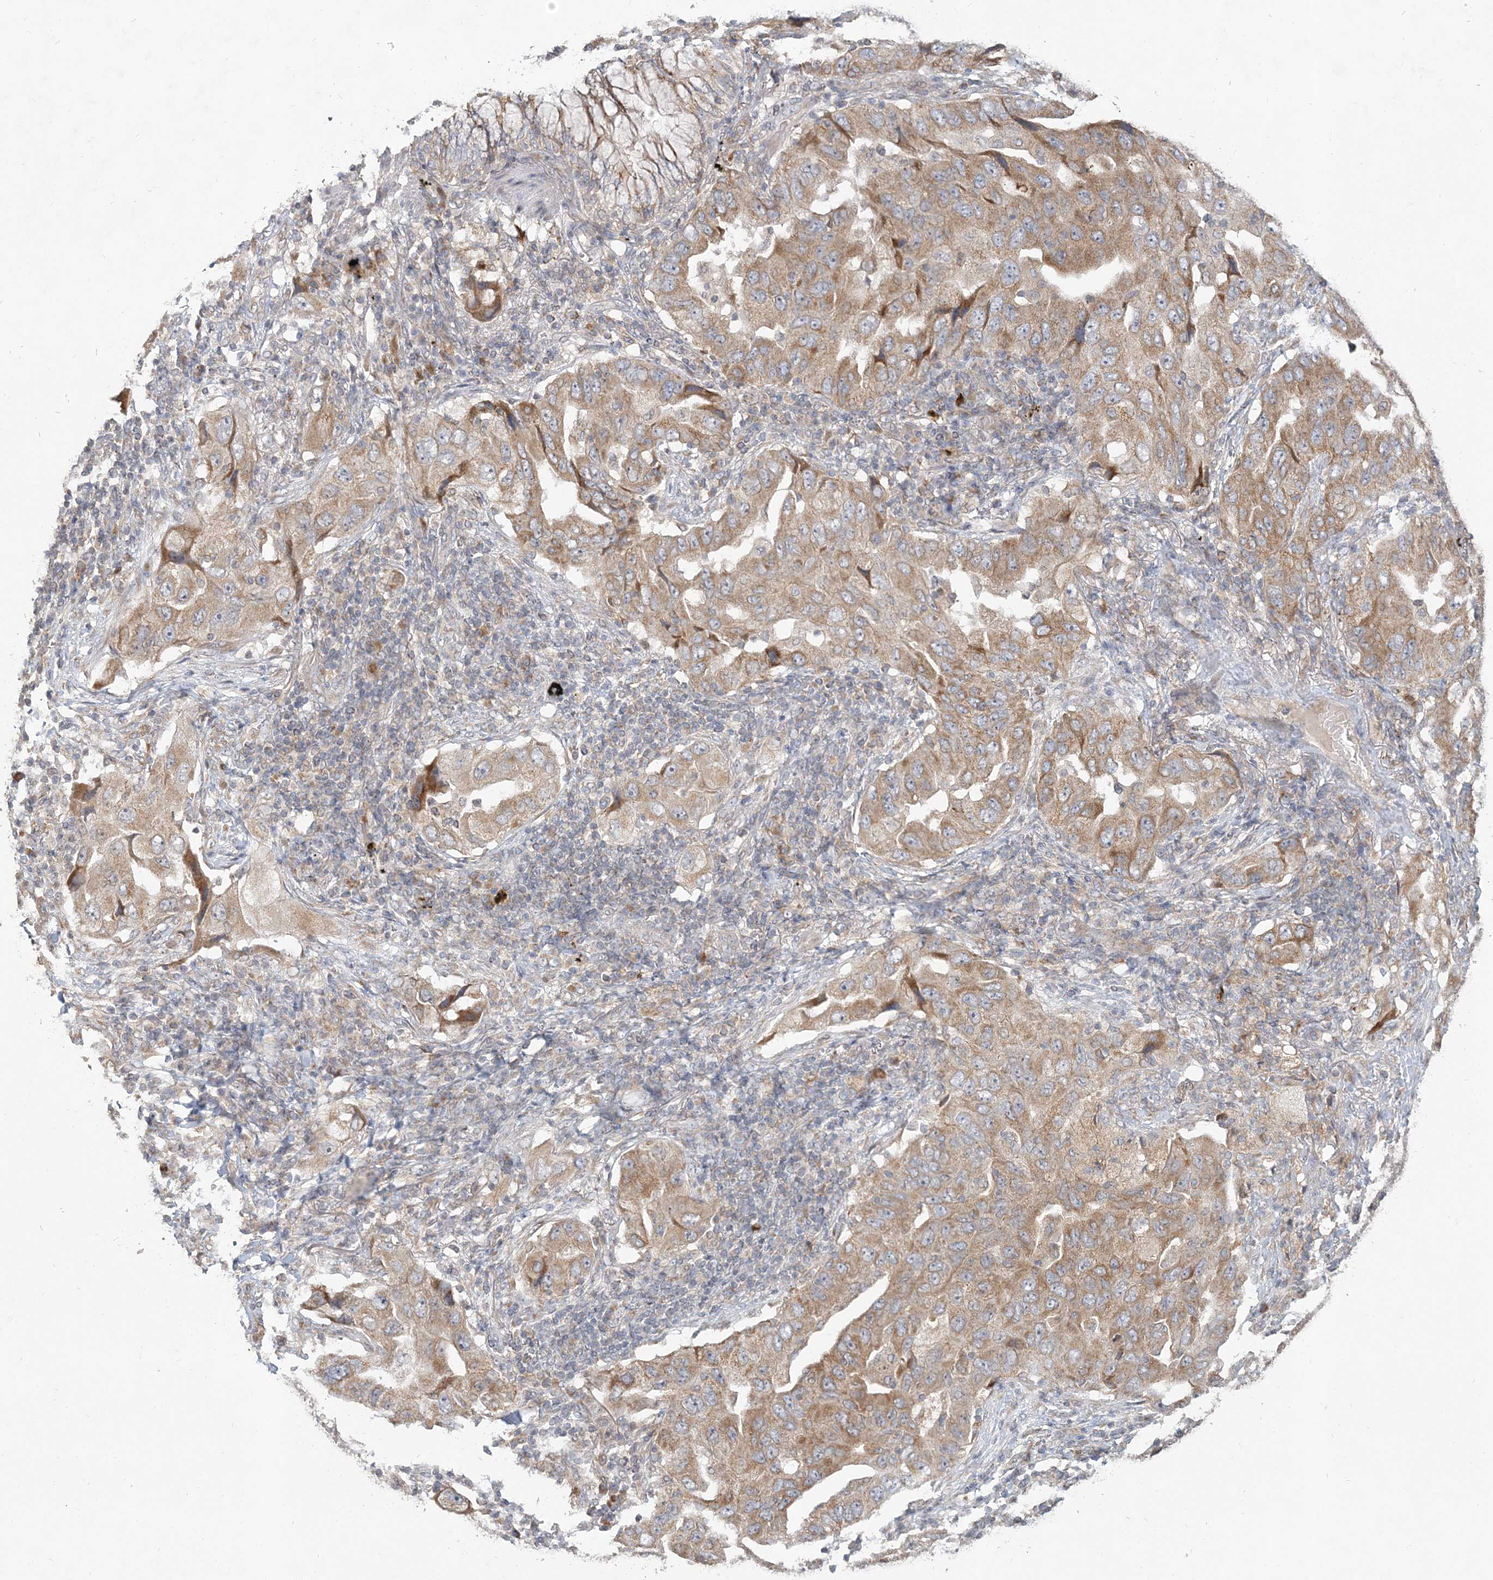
{"staining": {"intensity": "moderate", "quantity": ">75%", "location": "cytoplasmic/membranous"}, "tissue": "lung cancer", "cell_type": "Tumor cells", "image_type": "cancer", "snomed": [{"axis": "morphology", "description": "Adenocarcinoma, NOS"}, {"axis": "topography", "description": "Lung"}], "caption": "Lung adenocarcinoma stained with immunohistochemistry demonstrates moderate cytoplasmic/membranous expression in approximately >75% of tumor cells.", "gene": "RAB14", "patient": {"sex": "female", "age": 65}}